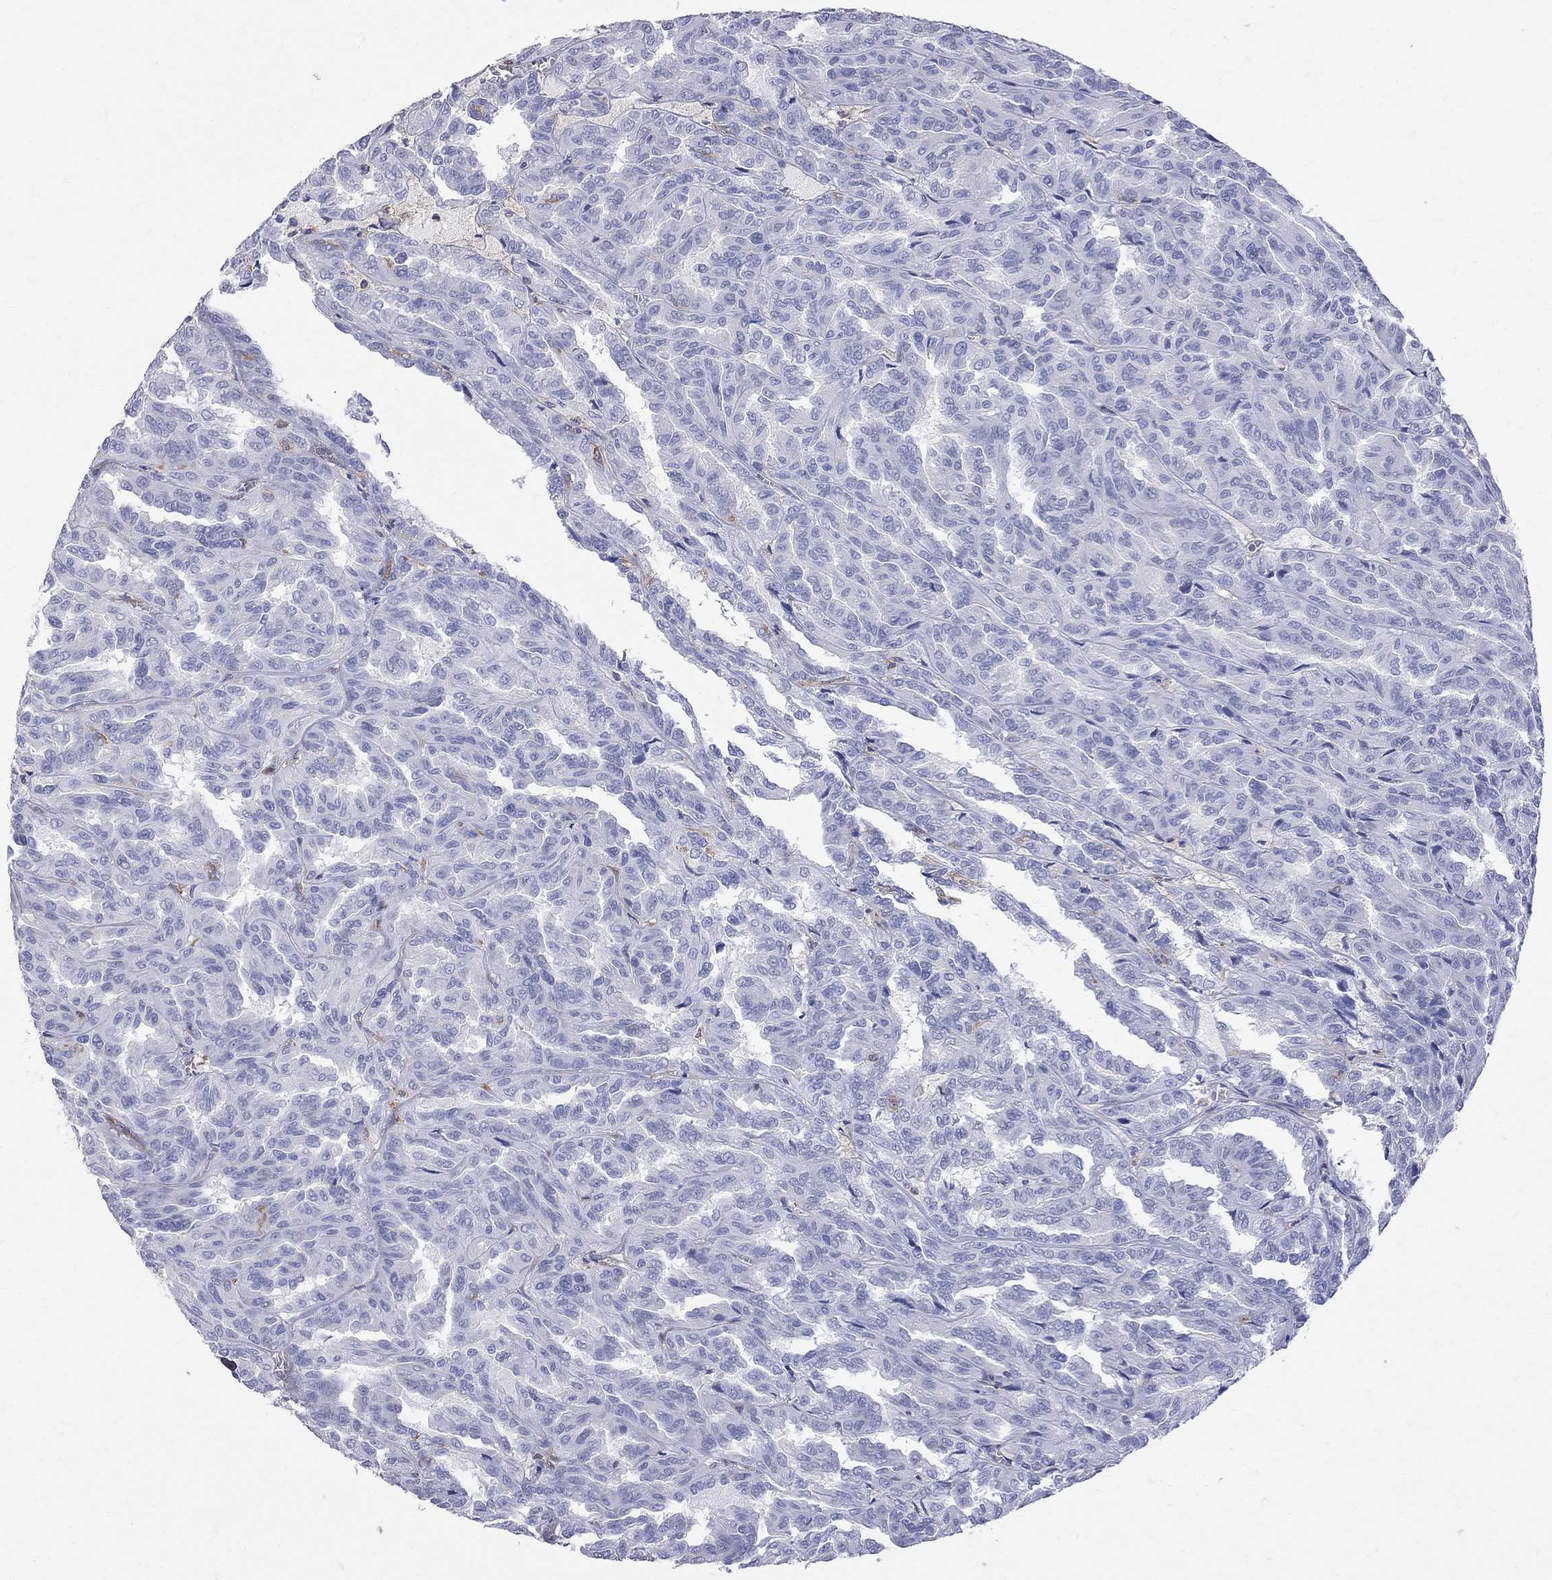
{"staining": {"intensity": "negative", "quantity": "none", "location": "none"}, "tissue": "renal cancer", "cell_type": "Tumor cells", "image_type": "cancer", "snomed": [{"axis": "morphology", "description": "Adenocarcinoma, NOS"}, {"axis": "topography", "description": "Kidney"}], "caption": "This is an IHC photomicrograph of human renal cancer. There is no expression in tumor cells.", "gene": "ABI3", "patient": {"sex": "male", "age": 79}}